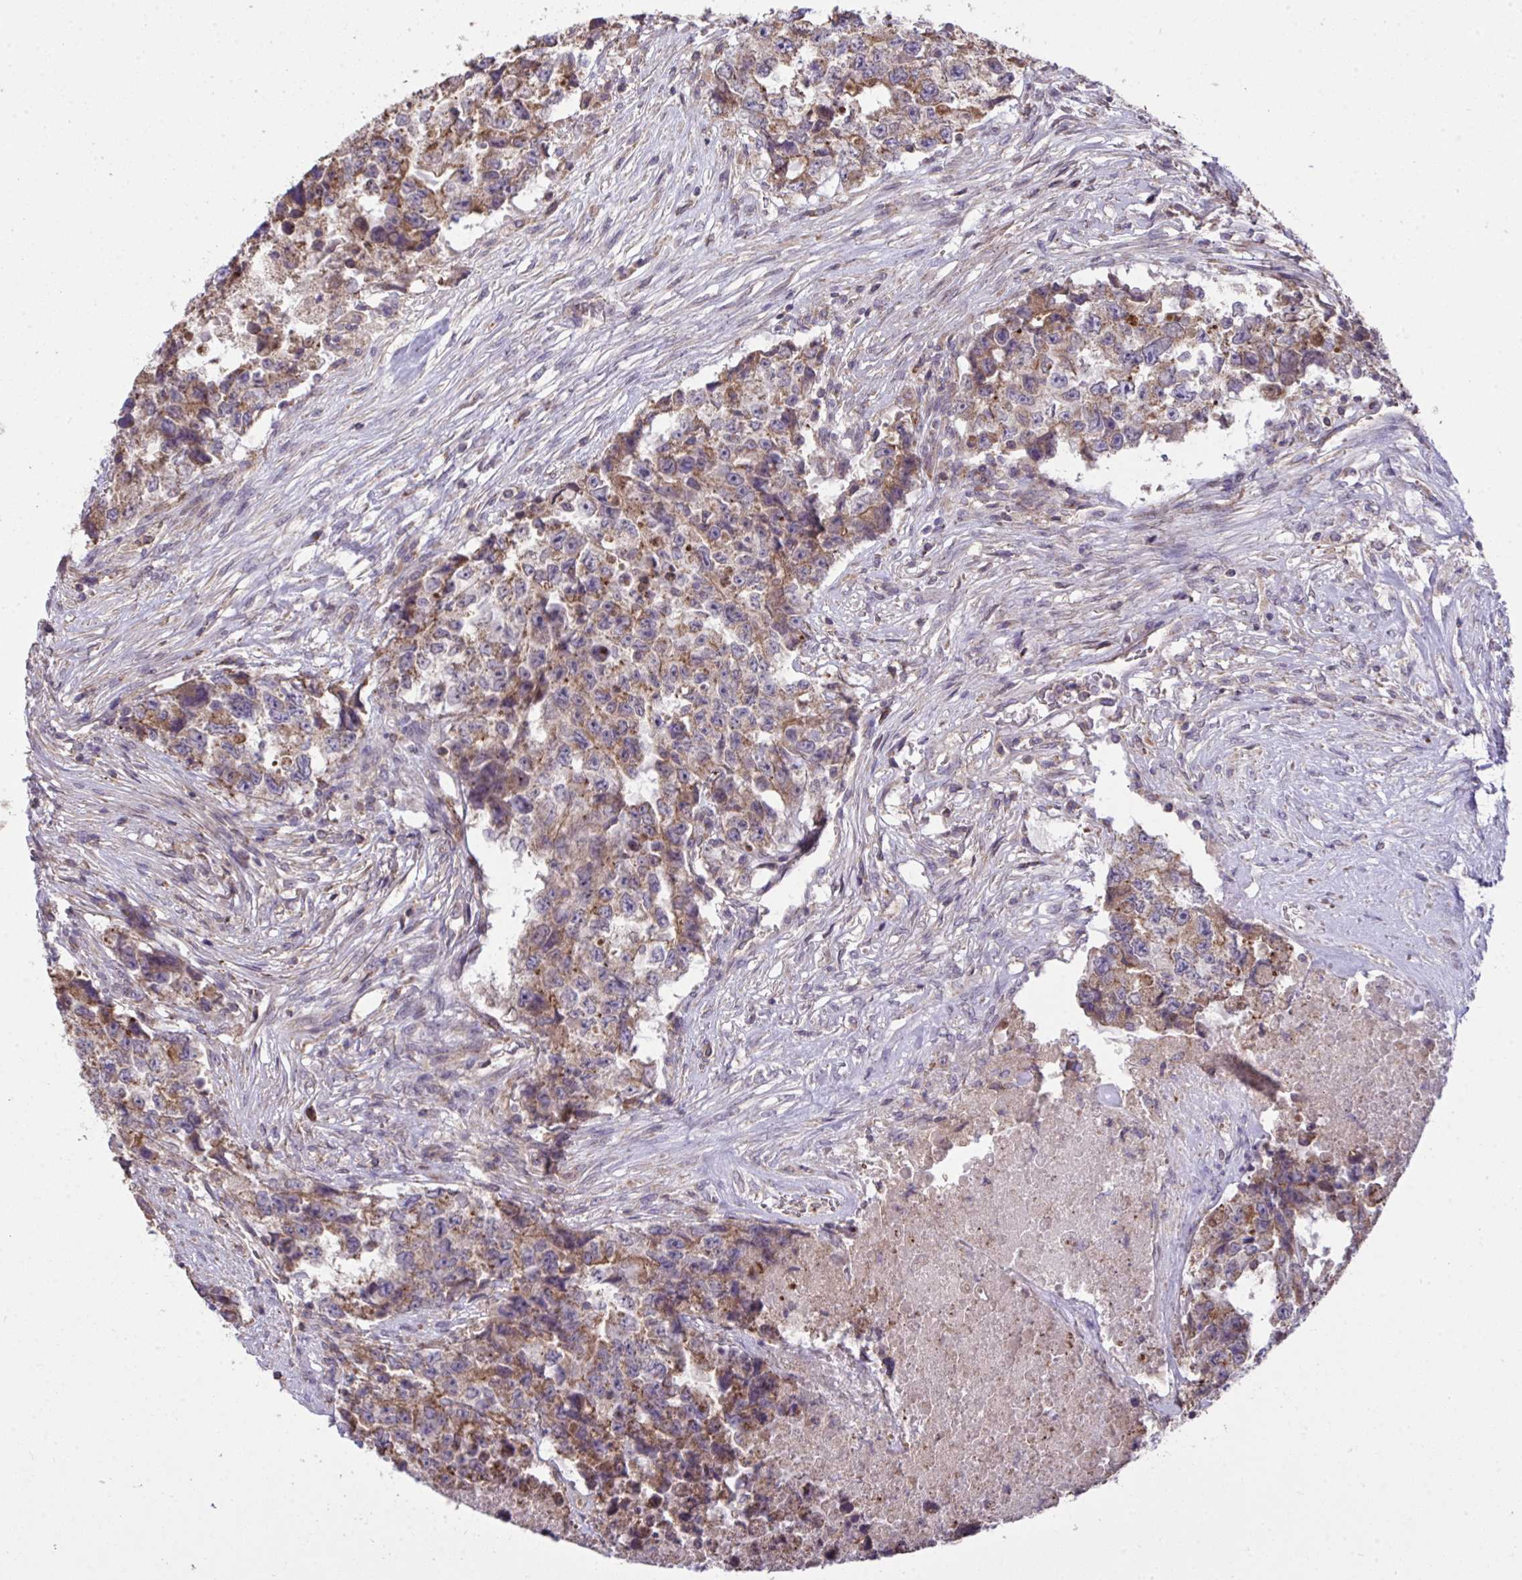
{"staining": {"intensity": "weak", "quantity": "25%-75%", "location": "cytoplasmic/membranous"}, "tissue": "testis cancer", "cell_type": "Tumor cells", "image_type": "cancer", "snomed": [{"axis": "morphology", "description": "Carcinoma, Embryonal, NOS"}, {"axis": "topography", "description": "Testis"}], "caption": "Protein staining shows weak cytoplasmic/membranous expression in about 25%-75% of tumor cells in testis embryonal carcinoma. The protein of interest is shown in brown color, while the nuclei are stained blue.", "gene": "PPM1H", "patient": {"sex": "male", "age": 24}}